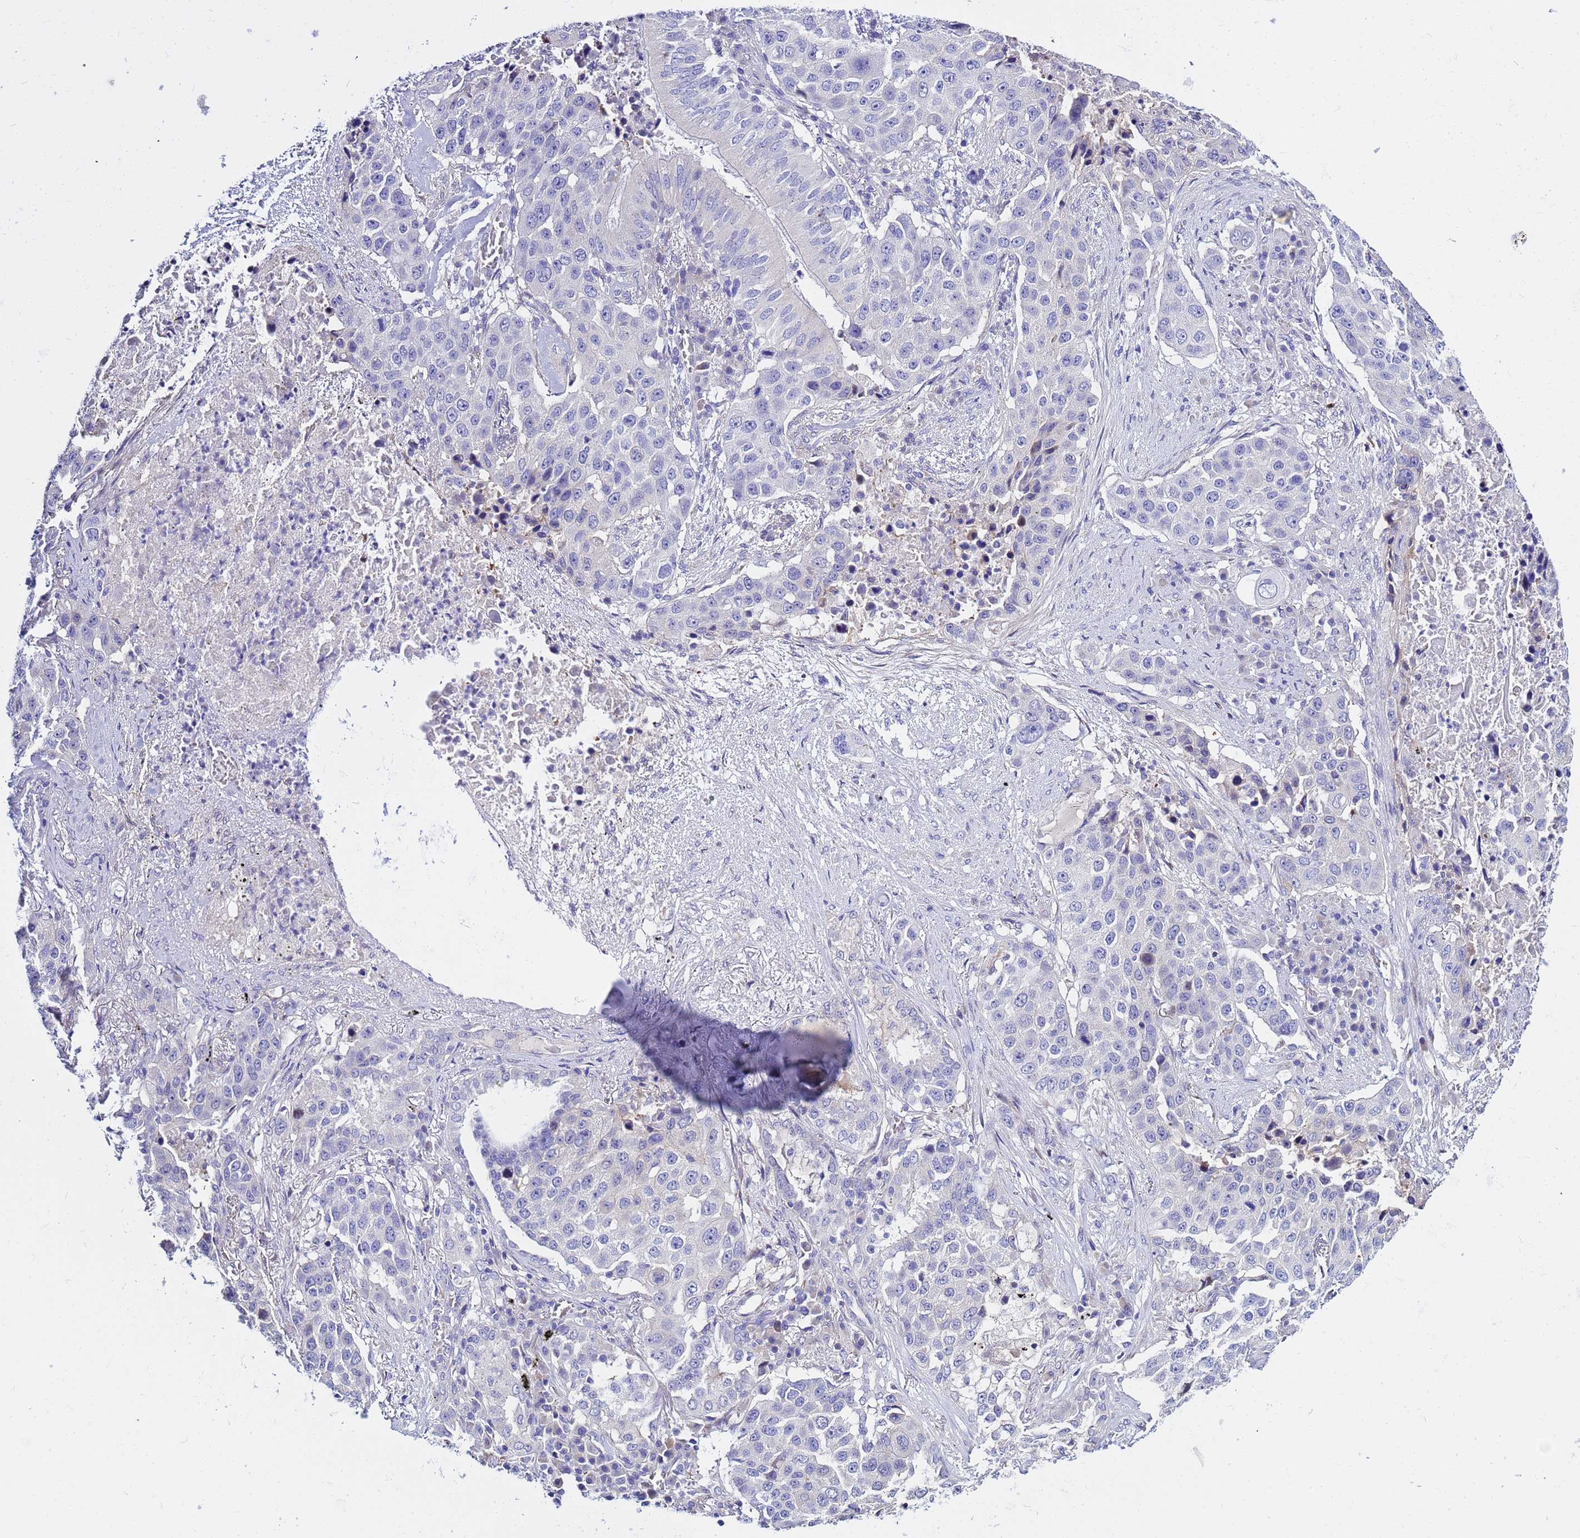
{"staining": {"intensity": "negative", "quantity": "none", "location": "none"}, "tissue": "lung cancer", "cell_type": "Tumor cells", "image_type": "cancer", "snomed": [{"axis": "morphology", "description": "Squamous cell carcinoma, NOS"}, {"axis": "topography", "description": "Lung"}], "caption": "A high-resolution photomicrograph shows IHC staining of lung cancer, which displays no significant positivity in tumor cells.", "gene": "USP18", "patient": {"sex": "female", "age": 63}}